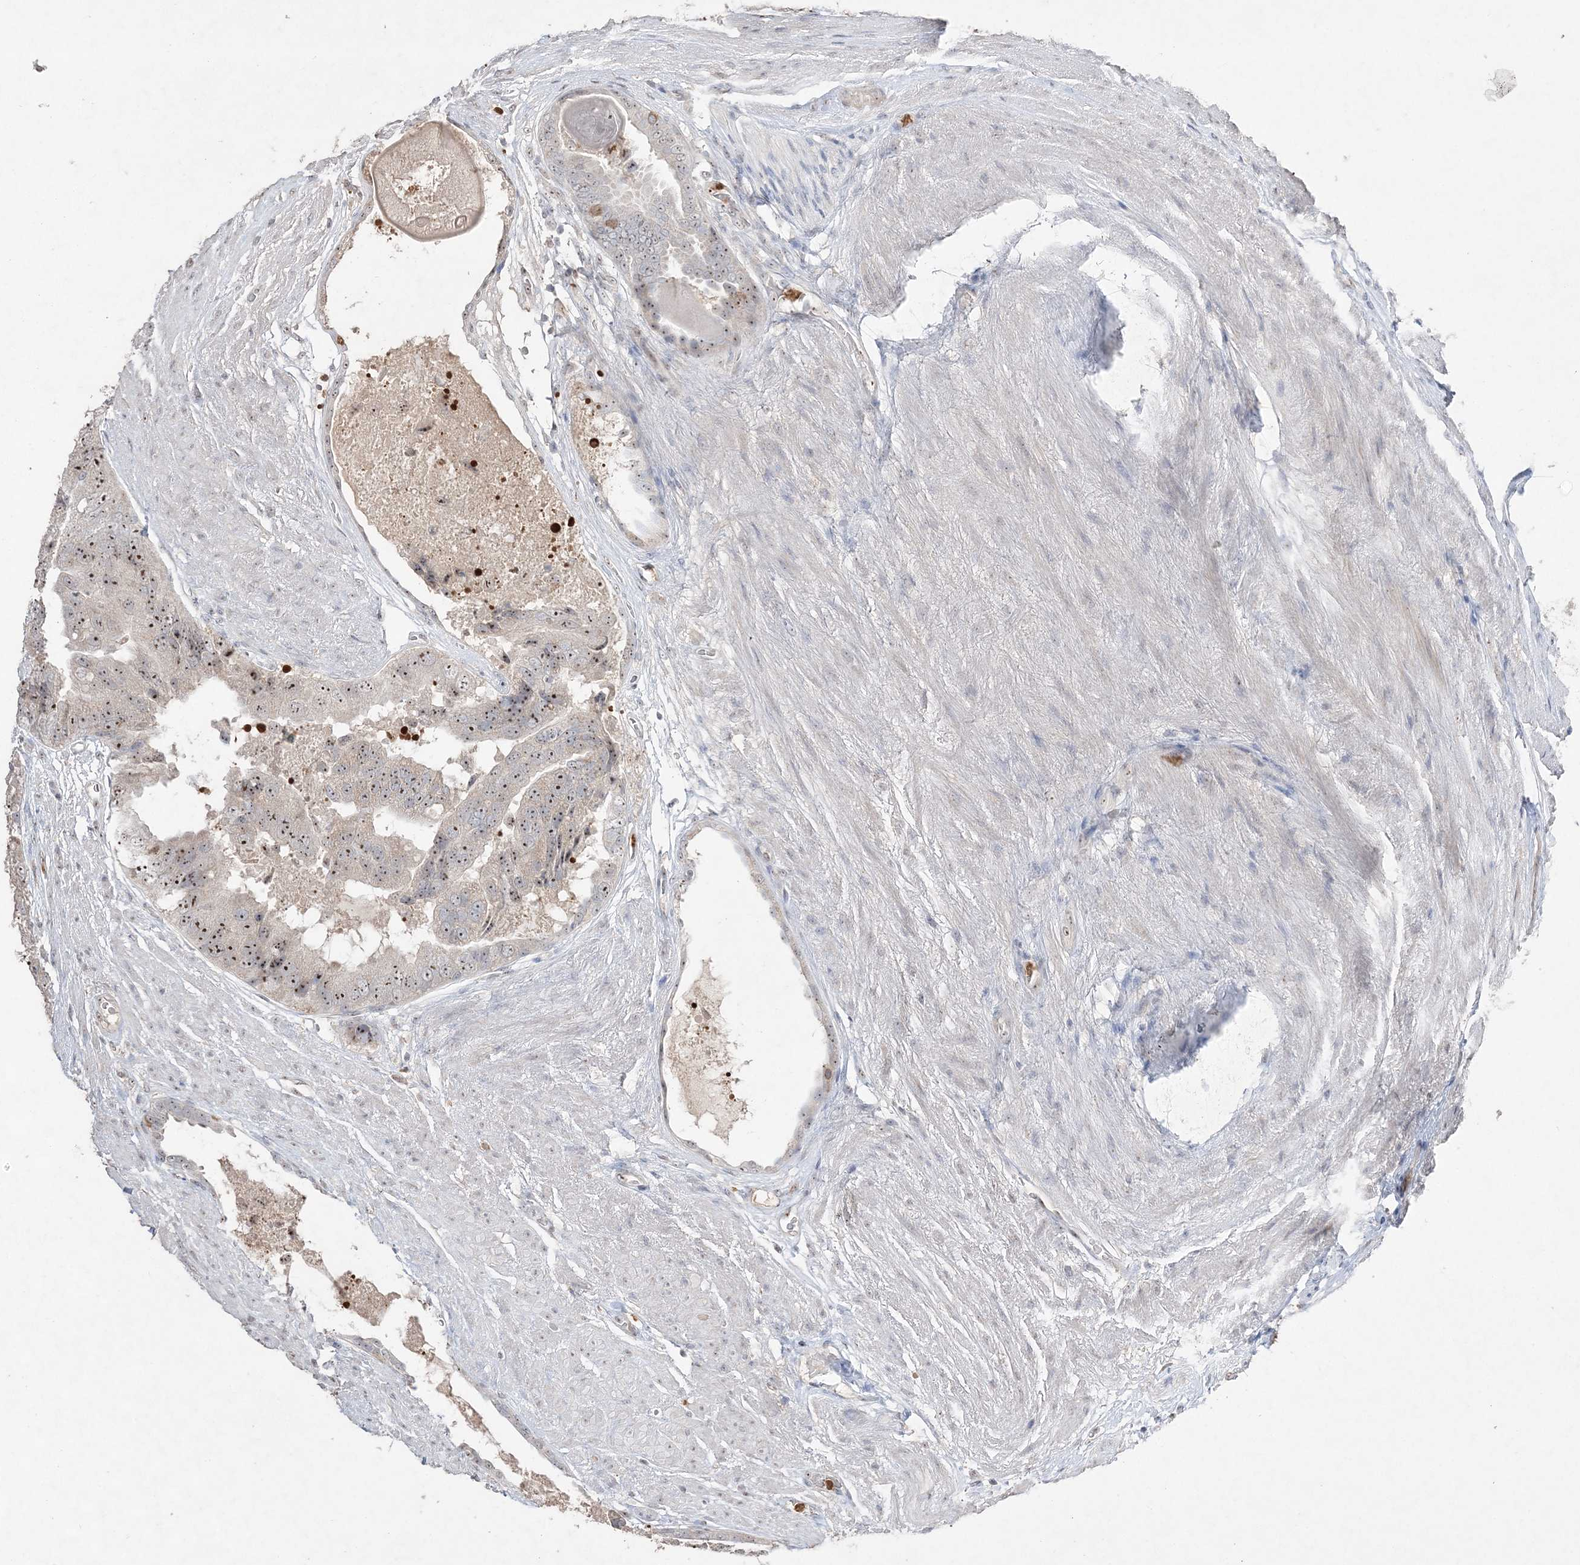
{"staining": {"intensity": "strong", "quantity": "25%-75%", "location": "nuclear"}, "tissue": "prostate cancer", "cell_type": "Tumor cells", "image_type": "cancer", "snomed": [{"axis": "morphology", "description": "Adenocarcinoma, High grade"}, {"axis": "topography", "description": "Prostate"}], "caption": "Immunohistochemistry (DAB) staining of human prostate cancer (high-grade adenocarcinoma) displays strong nuclear protein staining in about 25%-75% of tumor cells.", "gene": "NOP16", "patient": {"sex": "male", "age": 70}}